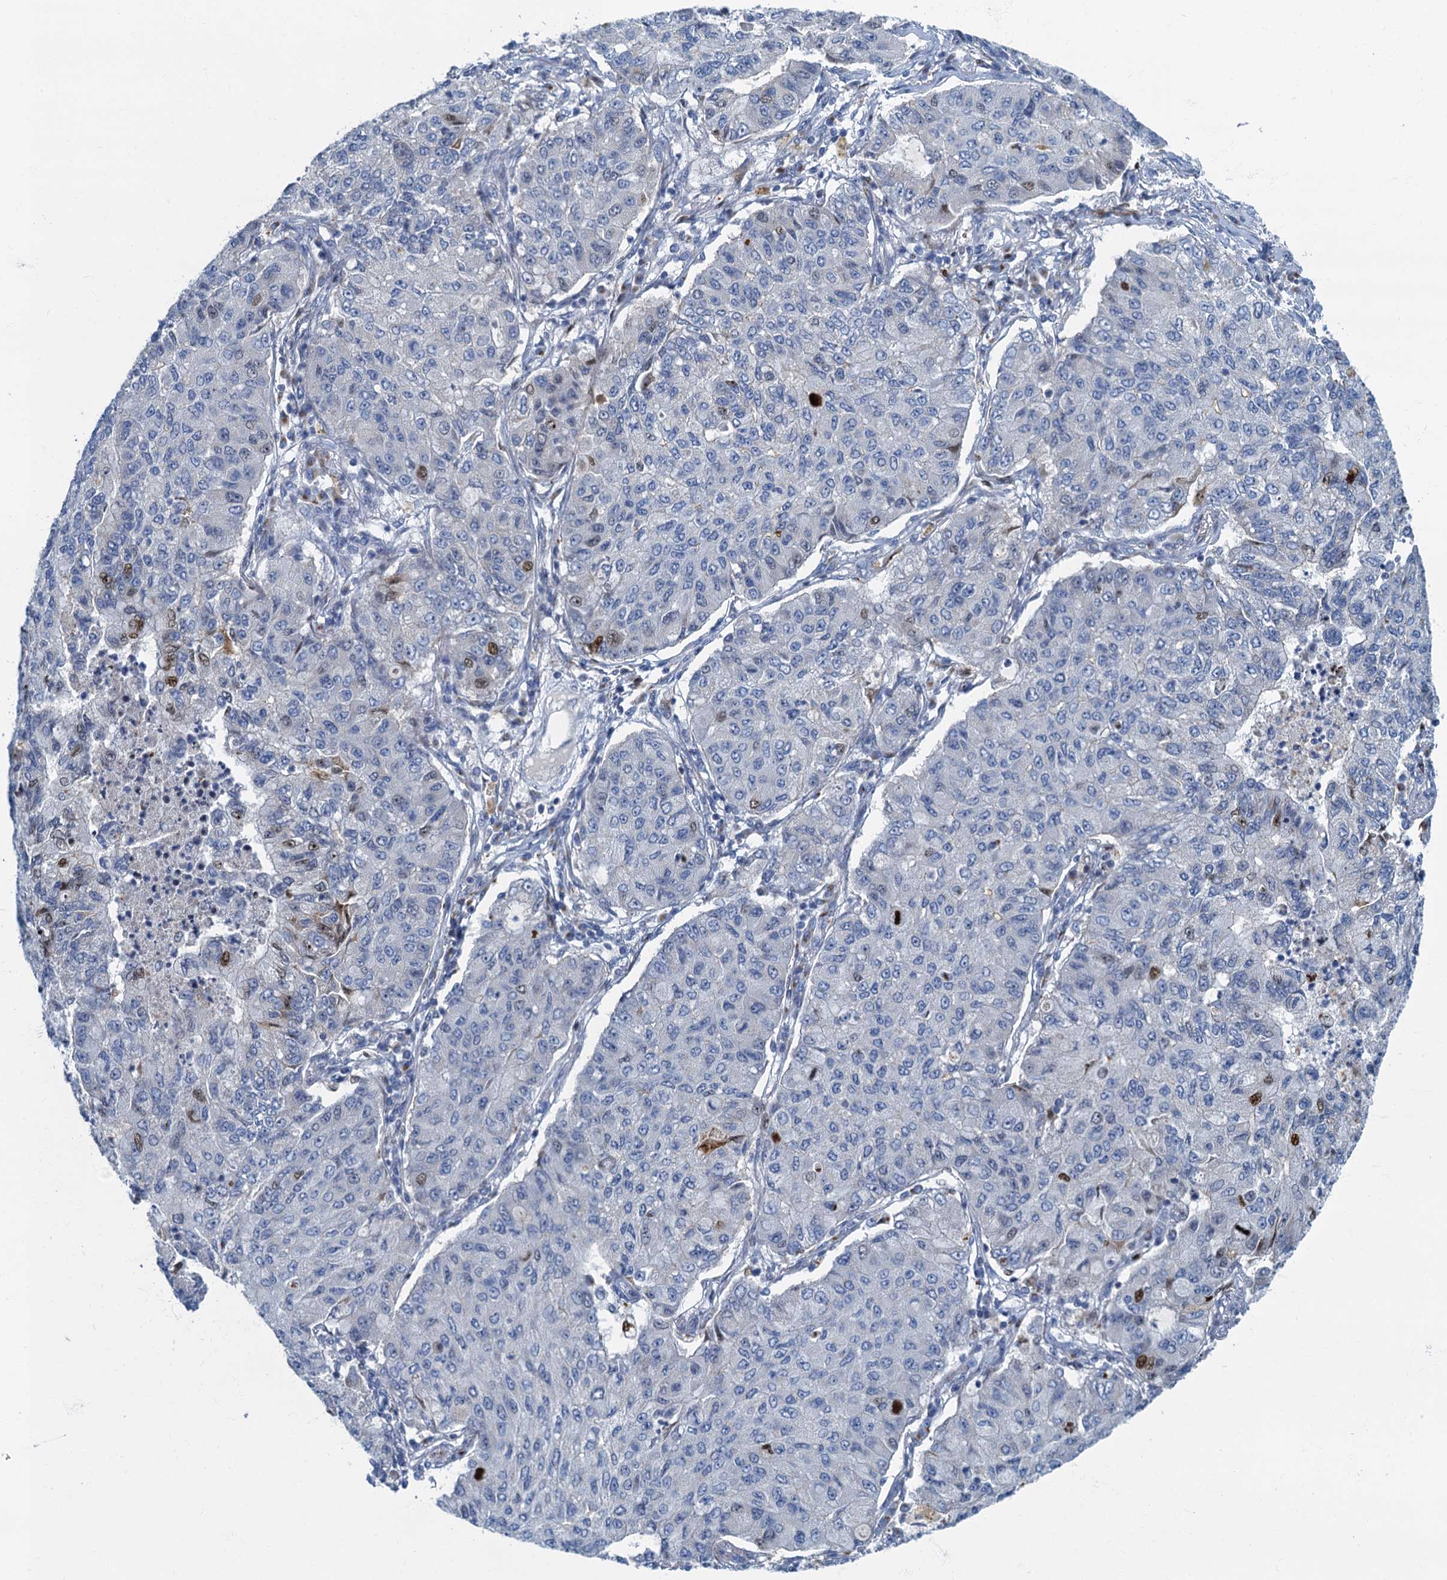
{"staining": {"intensity": "moderate", "quantity": "<25%", "location": "nuclear"}, "tissue": "lung cancer", "cell_type": "Tumor cells", "image_type": "cancer", "snomed": [{"axis": "morphology", "description": "Squamous cell carcinoma, NOS"}, {"axis": "topography", "description": "Lung"}], "caption": "Squamous cell carcinoma (lung) stained for a protein reveals moderate nuclear positivity in tumor cells.", "gene": "LYPD3", "patient": {"sex": "male", "age": 74}}